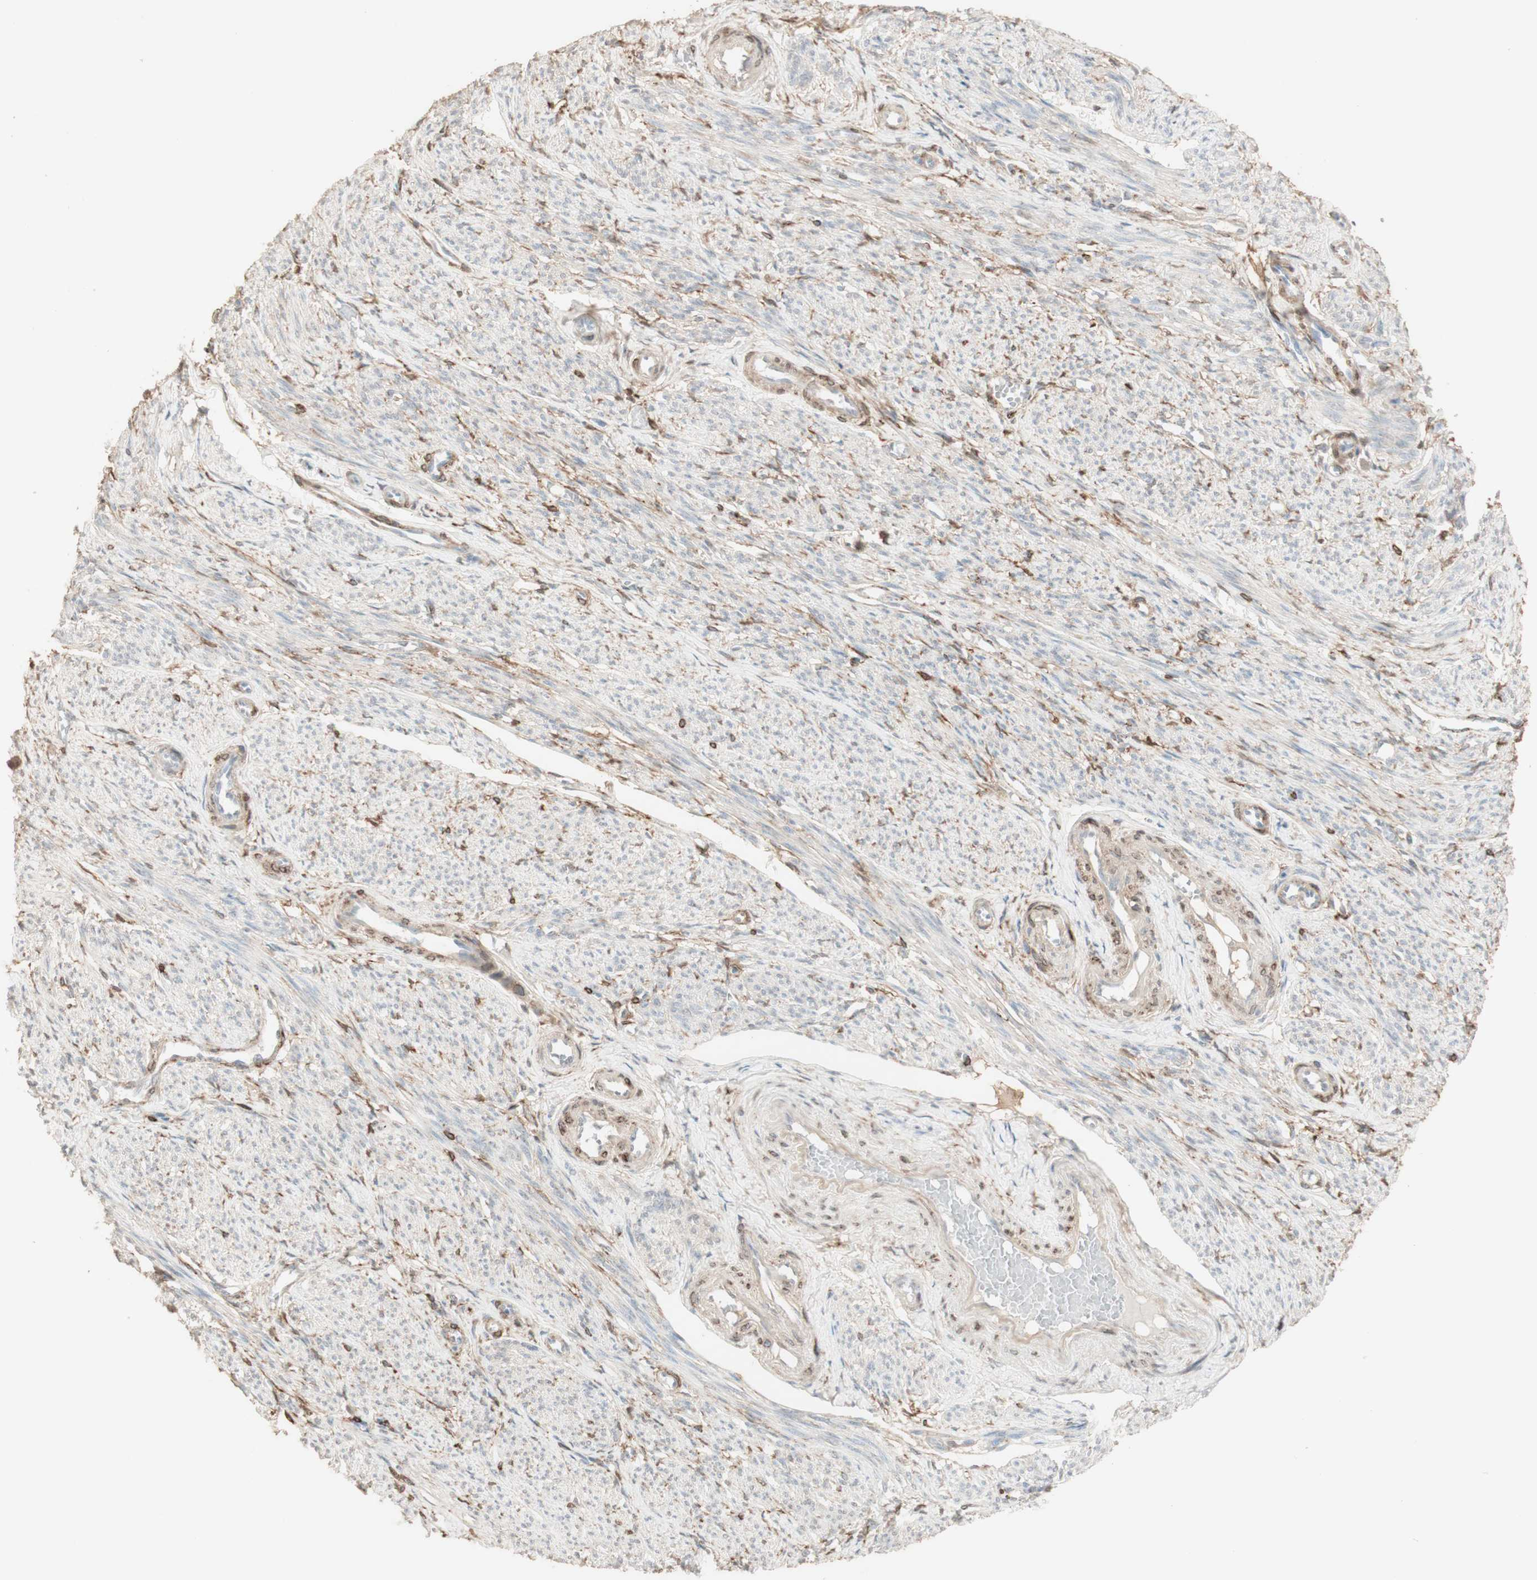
{"staining": {"intensity": "negative", "quantity": "none", "location": "none"}, "tissue": "smooth muscle", "cell_type": "Smooth muscle cells", "image_type": "normal", "snomed": [{"axis": "morphology", "description": "Normal tissue, NOS"}, {"axis": "topography", "description": "Smooth muscle"}], "caption": "A histopathology image of human smooth muscle is negative for staining in smooth muscle cells. Brightfield microscopy of immunohistochemistry (IHC) stained with DAB (3,3'-diaminobenzidine) (brown) and hematoxylin (blue), captured at high magnification.", "gene": "MUC3A", "patient": {"sex": "female", "age": 65}}